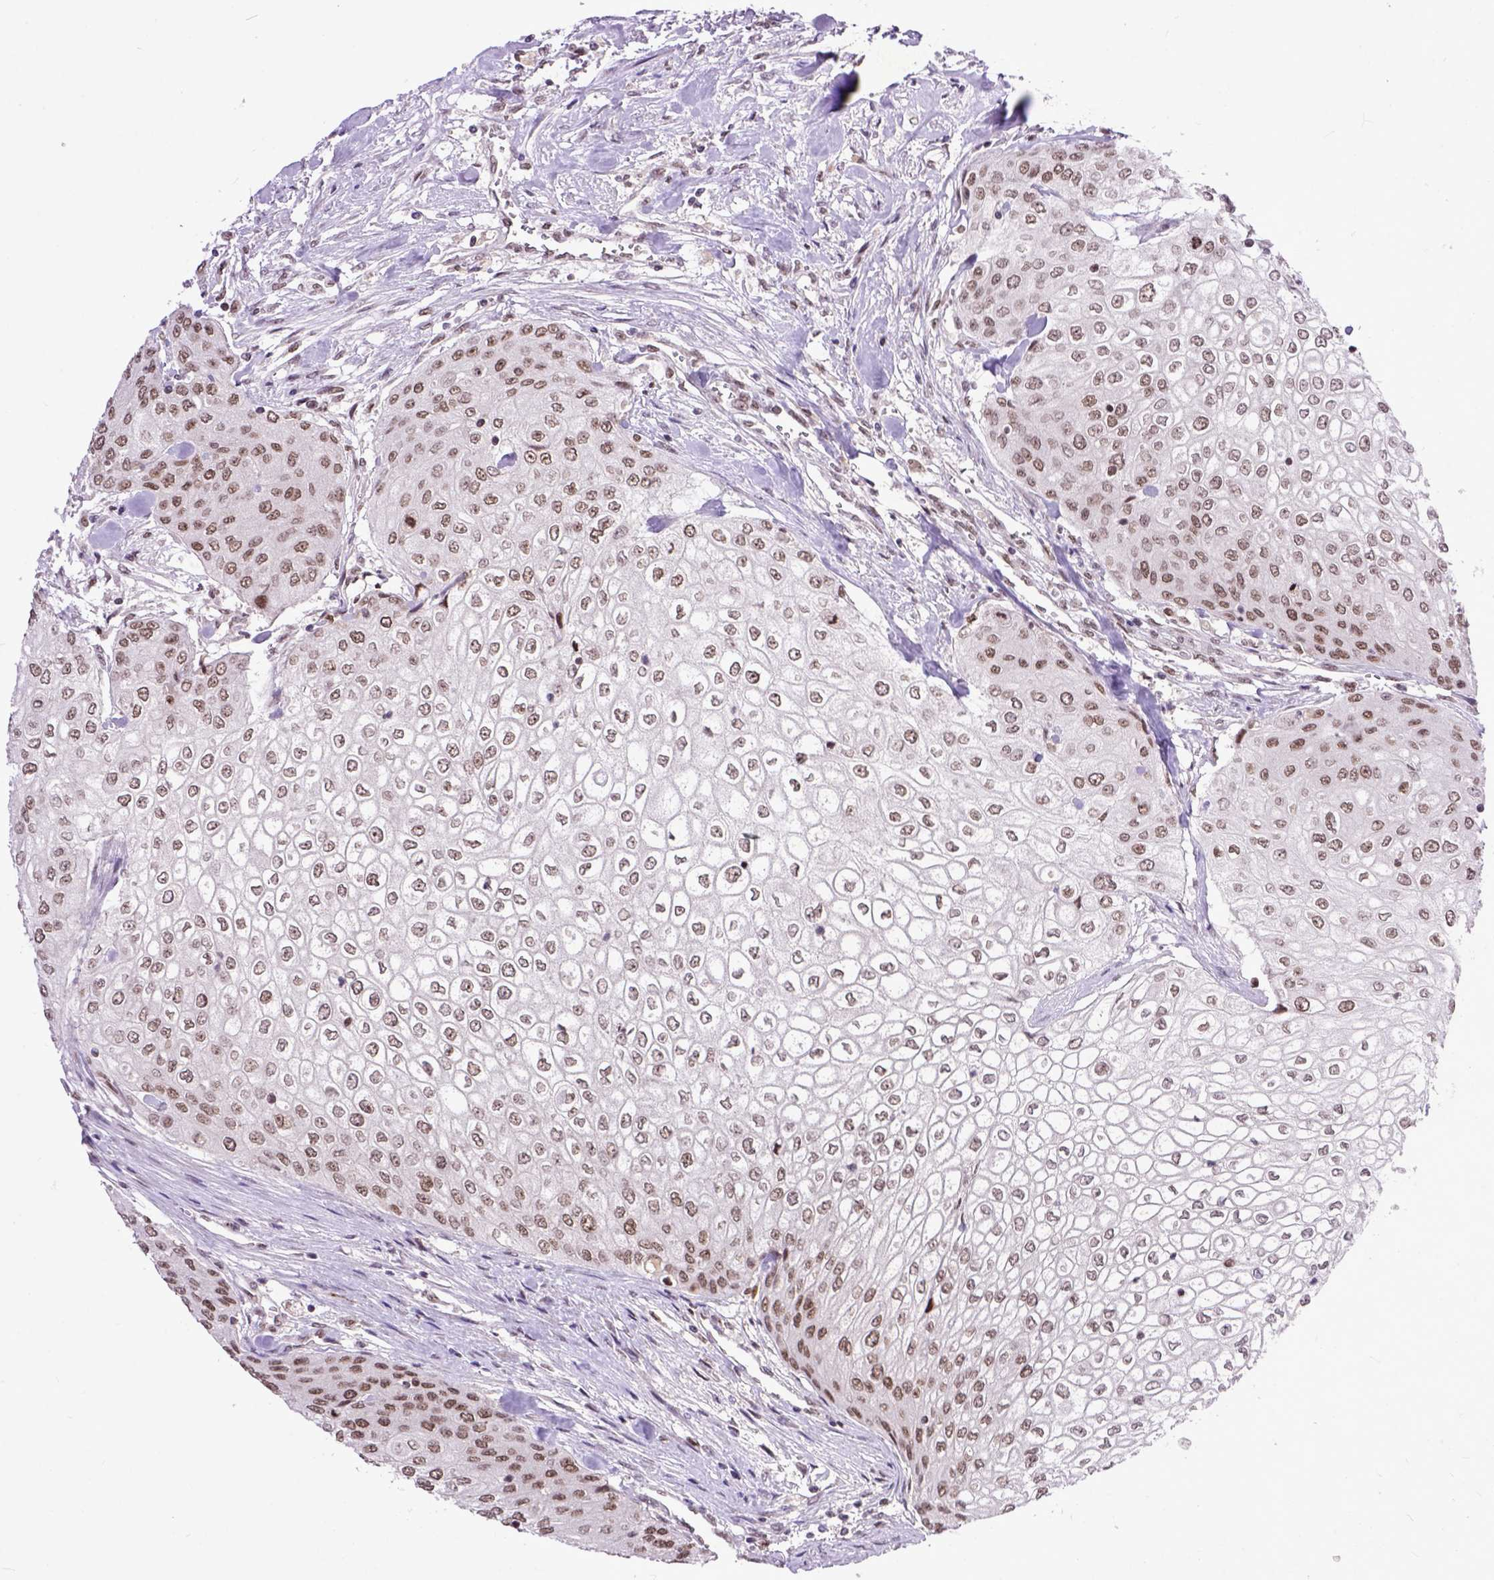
{"staining": {"intensity": "weak", "quantity": ">75%", "location": "nuclear"}, "tissue": "urothelial cancer", "cell_type": "Tumor cells", "image_type": "cancer", "snomed": [{"axis": "morphology", "description": "Urothelial carcinoma, High grade"}, {"axis": "topography", "description": "Urinary bladder"}], "caption": "A brown stain shows weak nuclear positivity of a protein in high-grade urothelial carcinoma tumor cells.", "gene": "RCC2", "patient": {"sex": "male", "age": 62}}